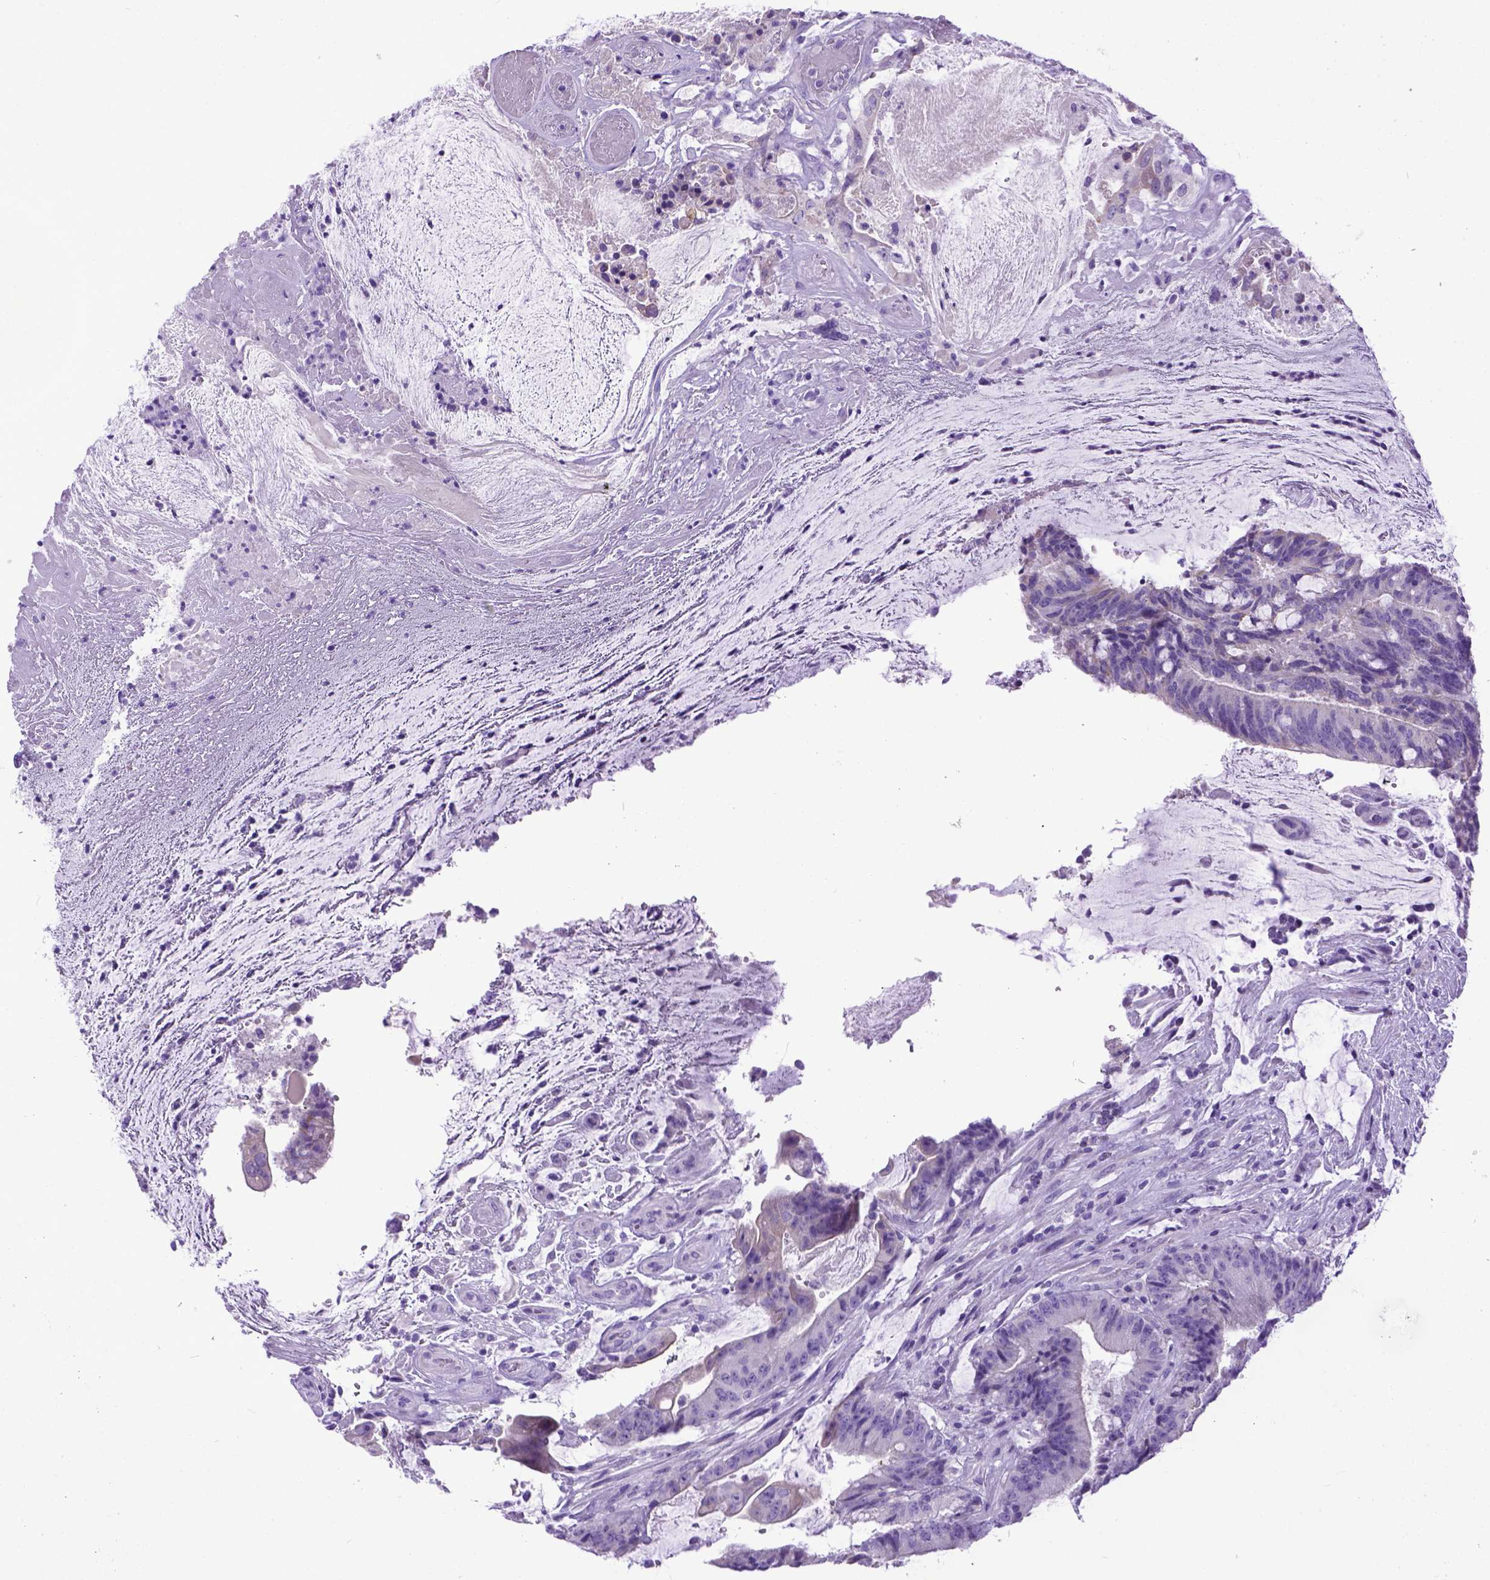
{"staining": {"intensity": "negative", "quantity": "none", "location": "none"}, "tissue": "colorectal cancer", "cell_type": "Tumor cells", "image_type": "cancer", "snomed": [{"axis": "morphology", "description": "Adenocarcinoma, NOS"}, {"axis": "topography", "description": "Colon"}], "caption": "The image exhibits no staining of tumor cells in colorectal cancer (adenocarcinoma).", "gene": "PPL", "patient": {"sex": "female", "age": 43}}